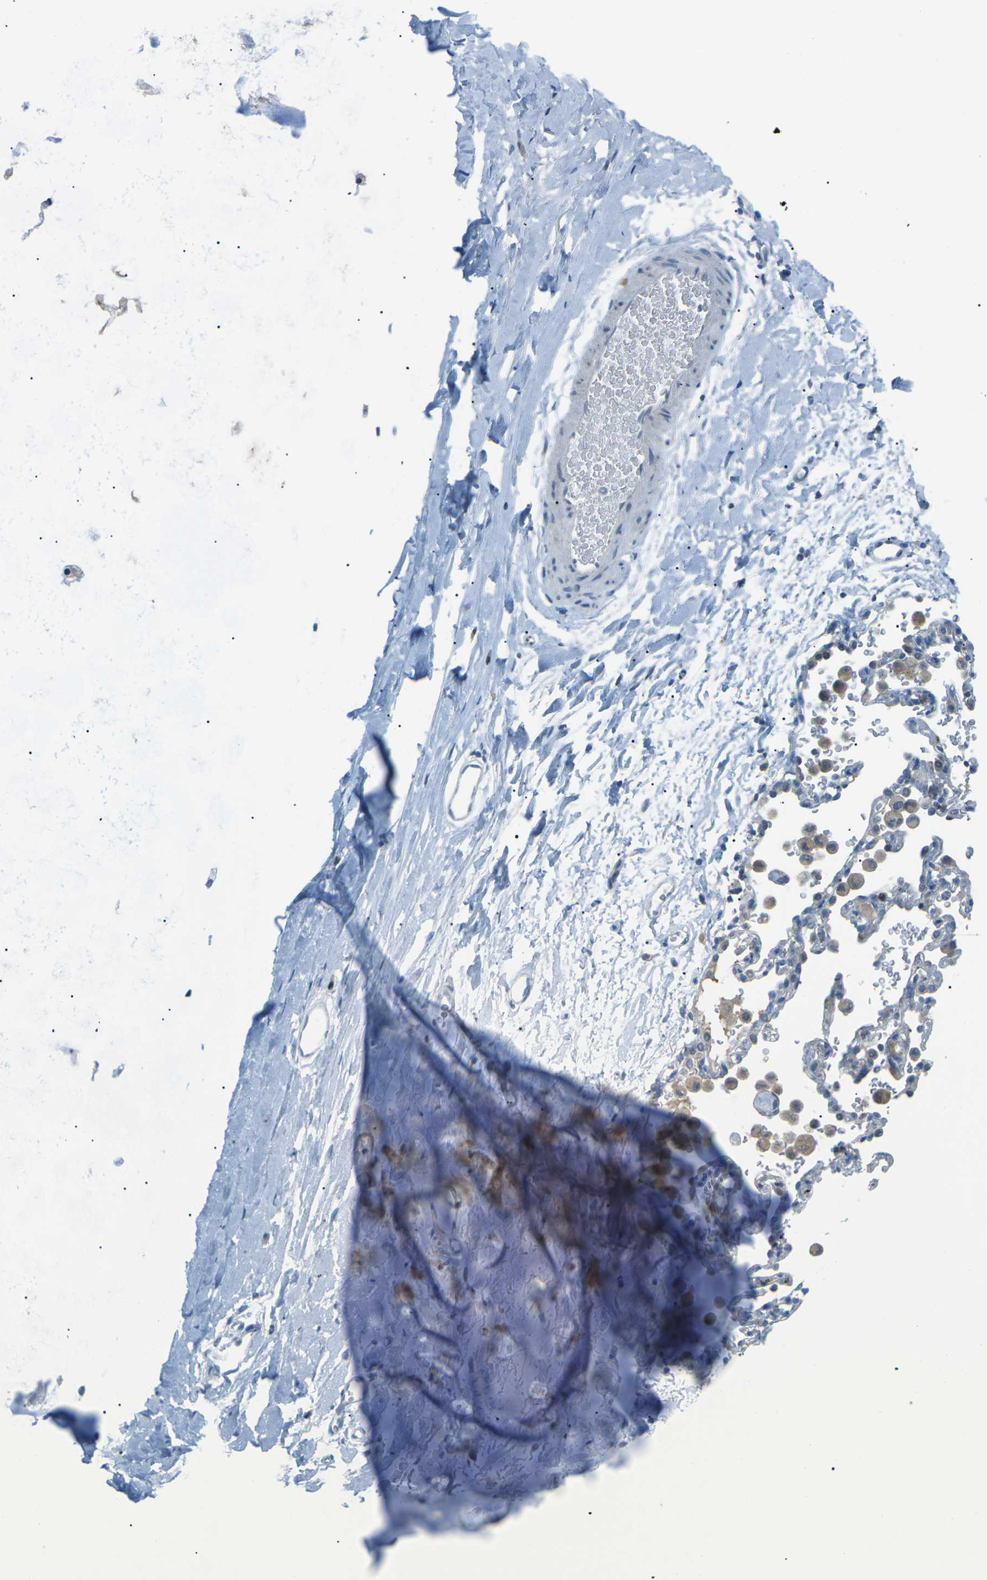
{"staining": {"intensity": "negative", "quantity": "none", "location": "none"}, "tissue": "adipose tissue", "cell_type": "Adipocytes", "image_type": "normal", "snomed": [{"axis": "morphology", "description": "Normal tissue, NOS"}, {"axis": "topography", "description": "Cartilage tissue"}, {"axis": "topography", "description": "Bronchus"}], "caption": "Human adipose tissue stained for a protein using IHC displays no positivity in adipocytes.", "gene": "PRKCA", "patient": {"sex": "female", "age": 53}}